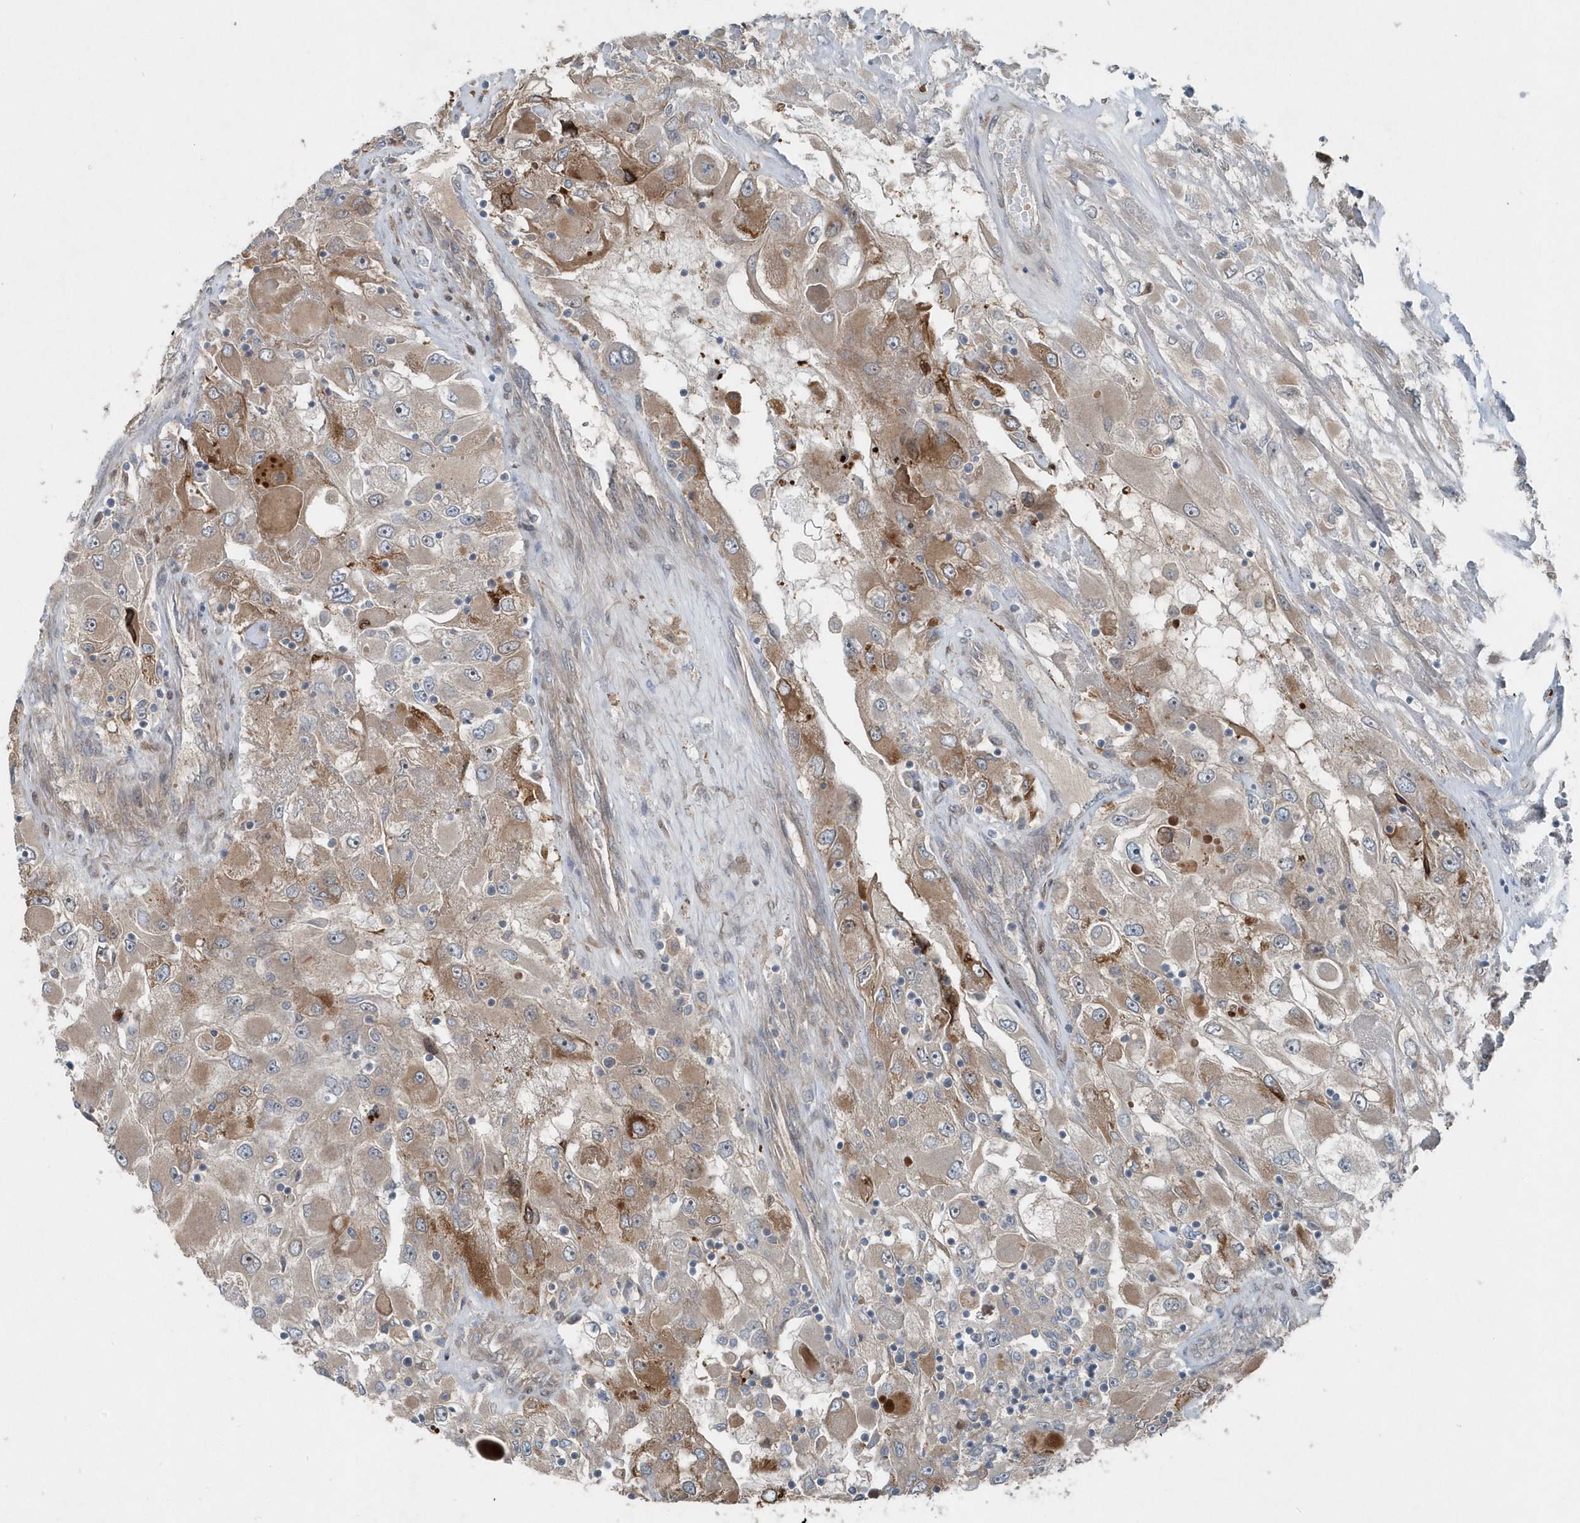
{"staining": {"intensity": "moderate", "quantity": "<25%", "location": "cytoplasmic/membranous"}, "tissue": "renal cancer", "cell_type": "Tumor cells", "image_type": "cancer", "snomed": [{"axis": "morphology", "description": "Adenocarcinoma, NOS"}, {"axis": "topography", "description": "Kidney"}], "caption": "Tumor cells show low levels of moderate cytoplasmic/membranous positivity in about <25% of cells in human renal cancer (adenocarcinoma). (DAB = brown stain, brightfield microscopy at high magnification).", "gene": "MCC", "patient": {"sex": "female", "age": 52}}